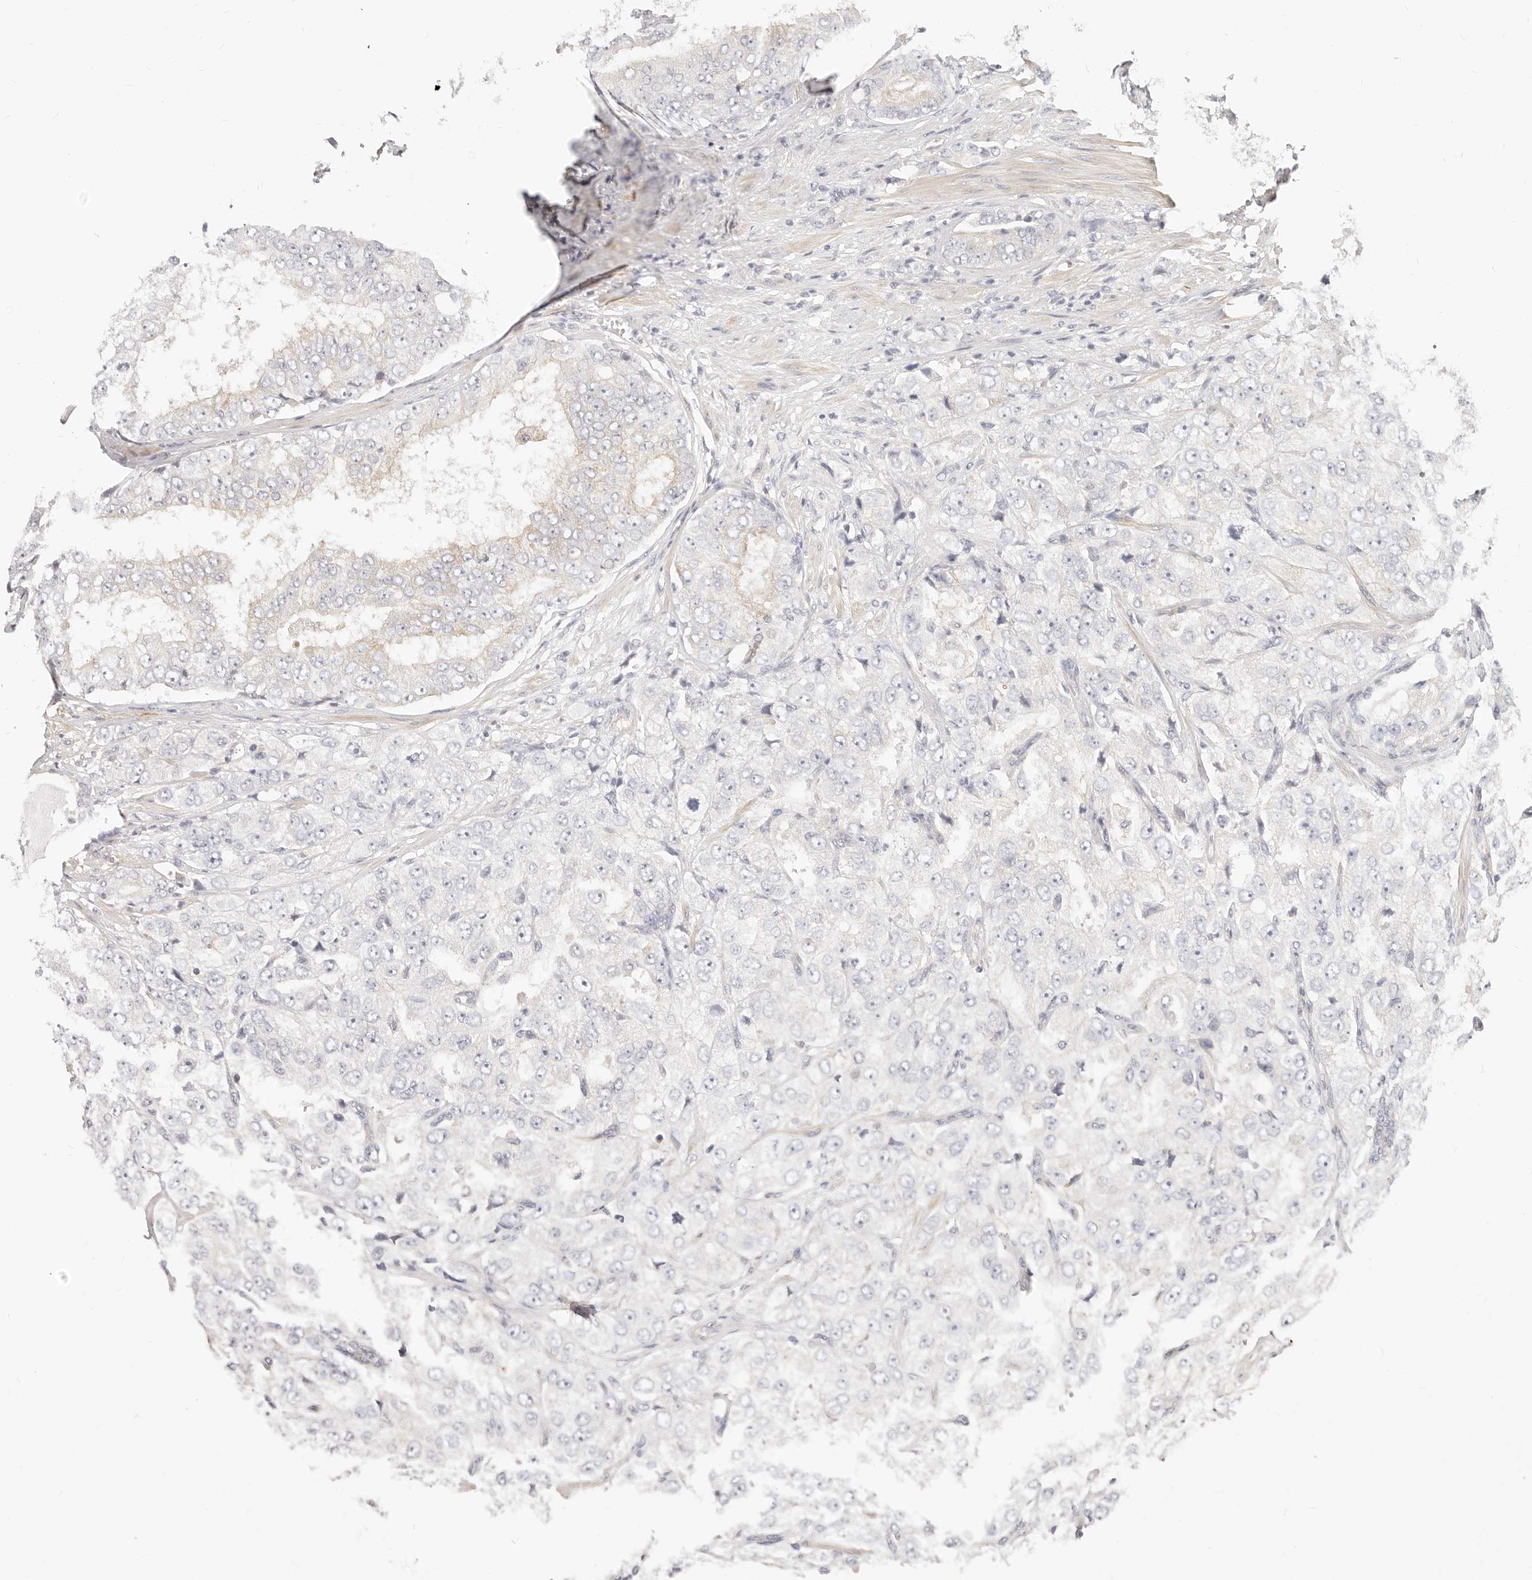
{"staining": {"intensity": "moderate", "quantity": "25%-75%", "location": "cytoplasmic/membranous"}, "tissue": "prostate cancer", "cell_type": "Tumor cells", "image_type": "cancer", "snomed": [{"axis": "morphology", "description": "Adenocarcinoma, High grade"}, {"axis": "topography", "description": "Prostate"}], "caption": "A high-resolution histopathology image shows IHC staining of prostate adenocarcinoma (high-grade), which reveals moderate cytoplasmic/membranous staining in about 25%-75% of tumor cells.", "gene": "DTNBP1", "patient": {"sex": "male", "age": 58}}